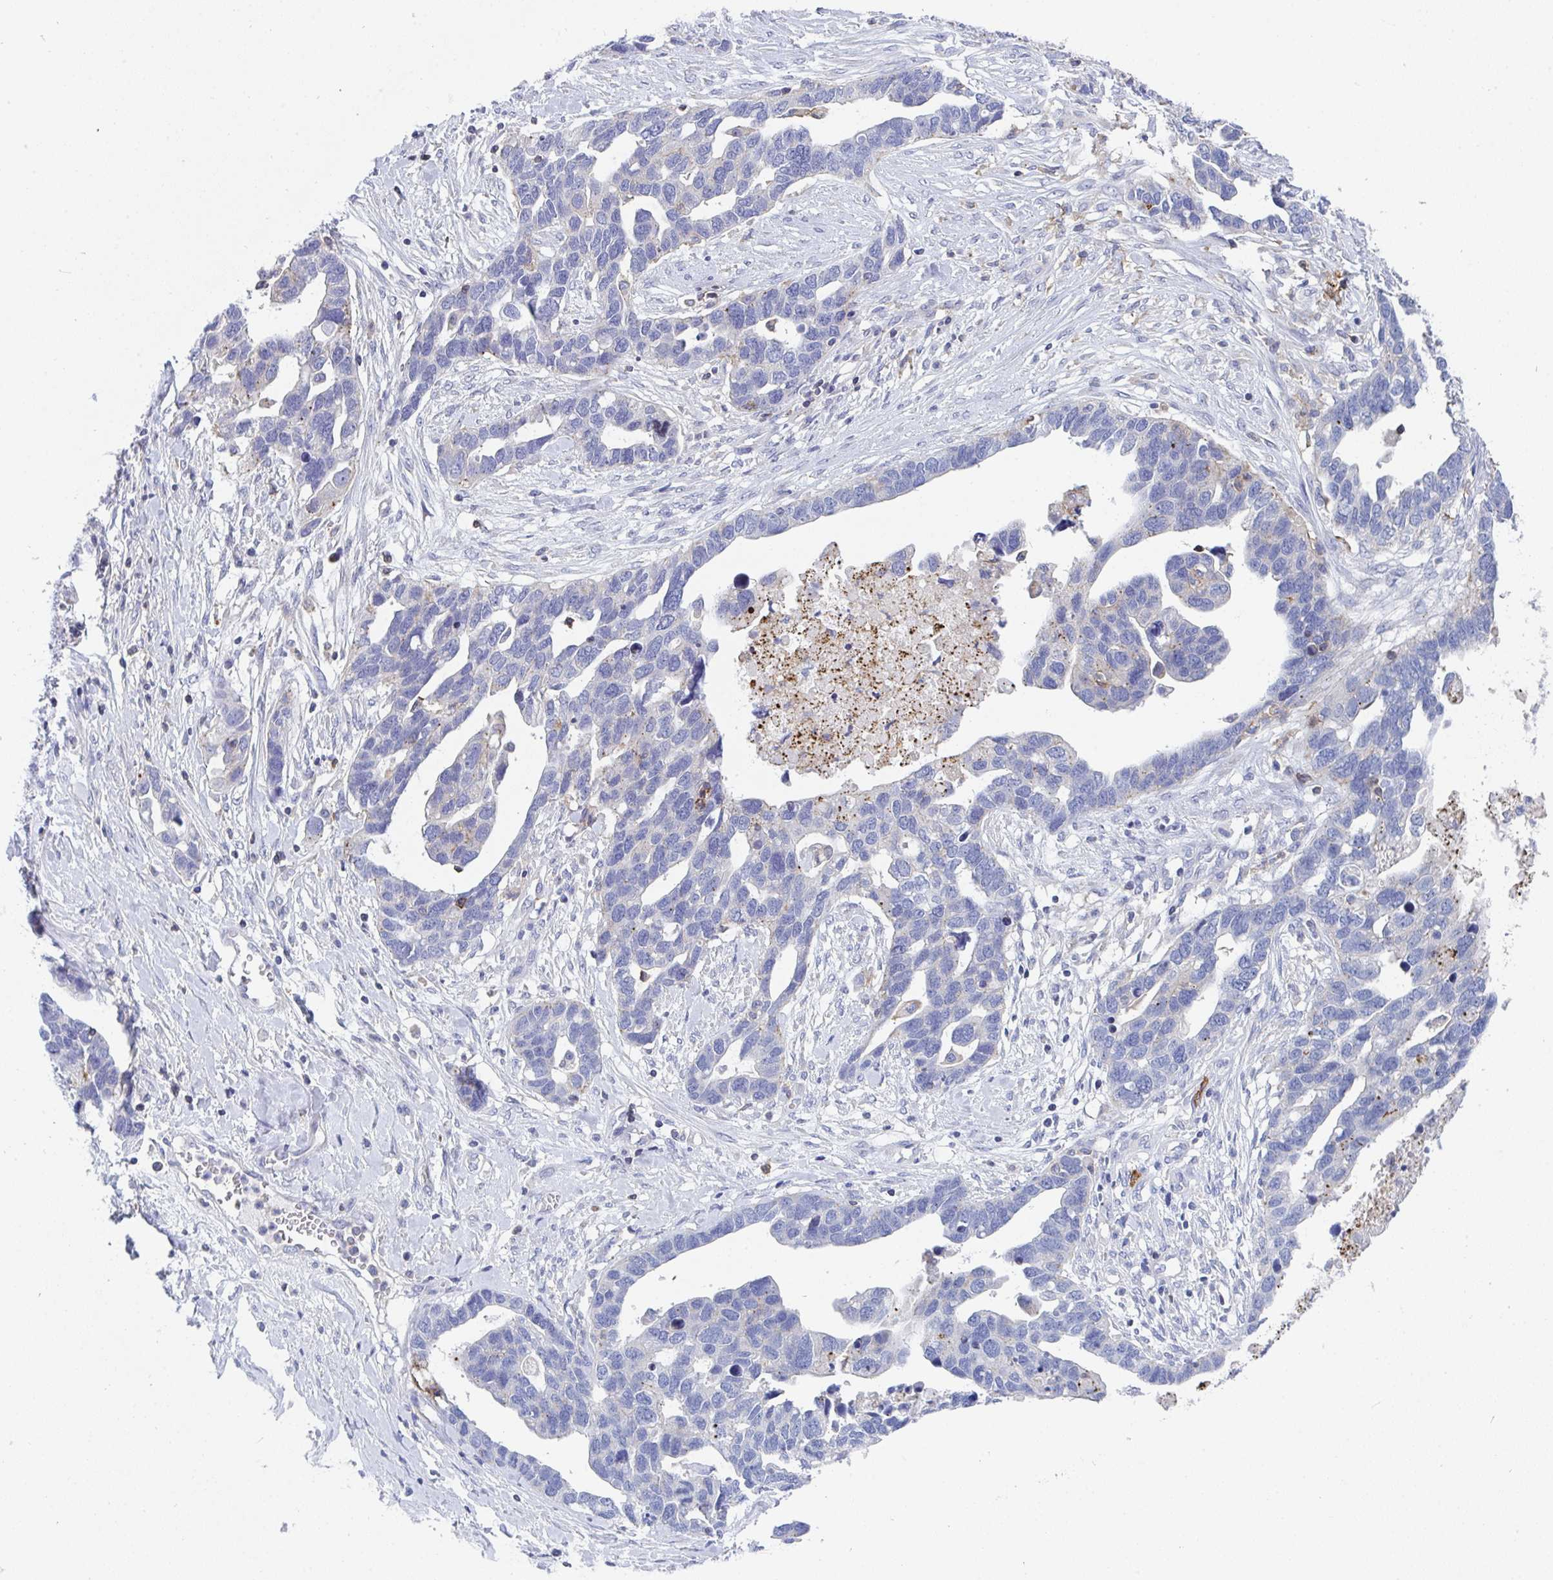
{"staining": {"intensity": "negative", "quantity": "none", "location": "none"}, "tissue": "ovarian cancer", "cell_type": "Tumor cells", "image_type": "cancer", "snomed": [{"axis": "morphology", "description": "Cystadenocarcinoma, serous, NOS"}, {"axis": "topography", "description": "Ovary"}], "caption": "Ovarian serous cystadenocarcinoma was stained to show a protein in brown. There is no significant positivity in tumor cells.", "gene": "FRMD3", "patient": {"sex": "female", "age": 54}}